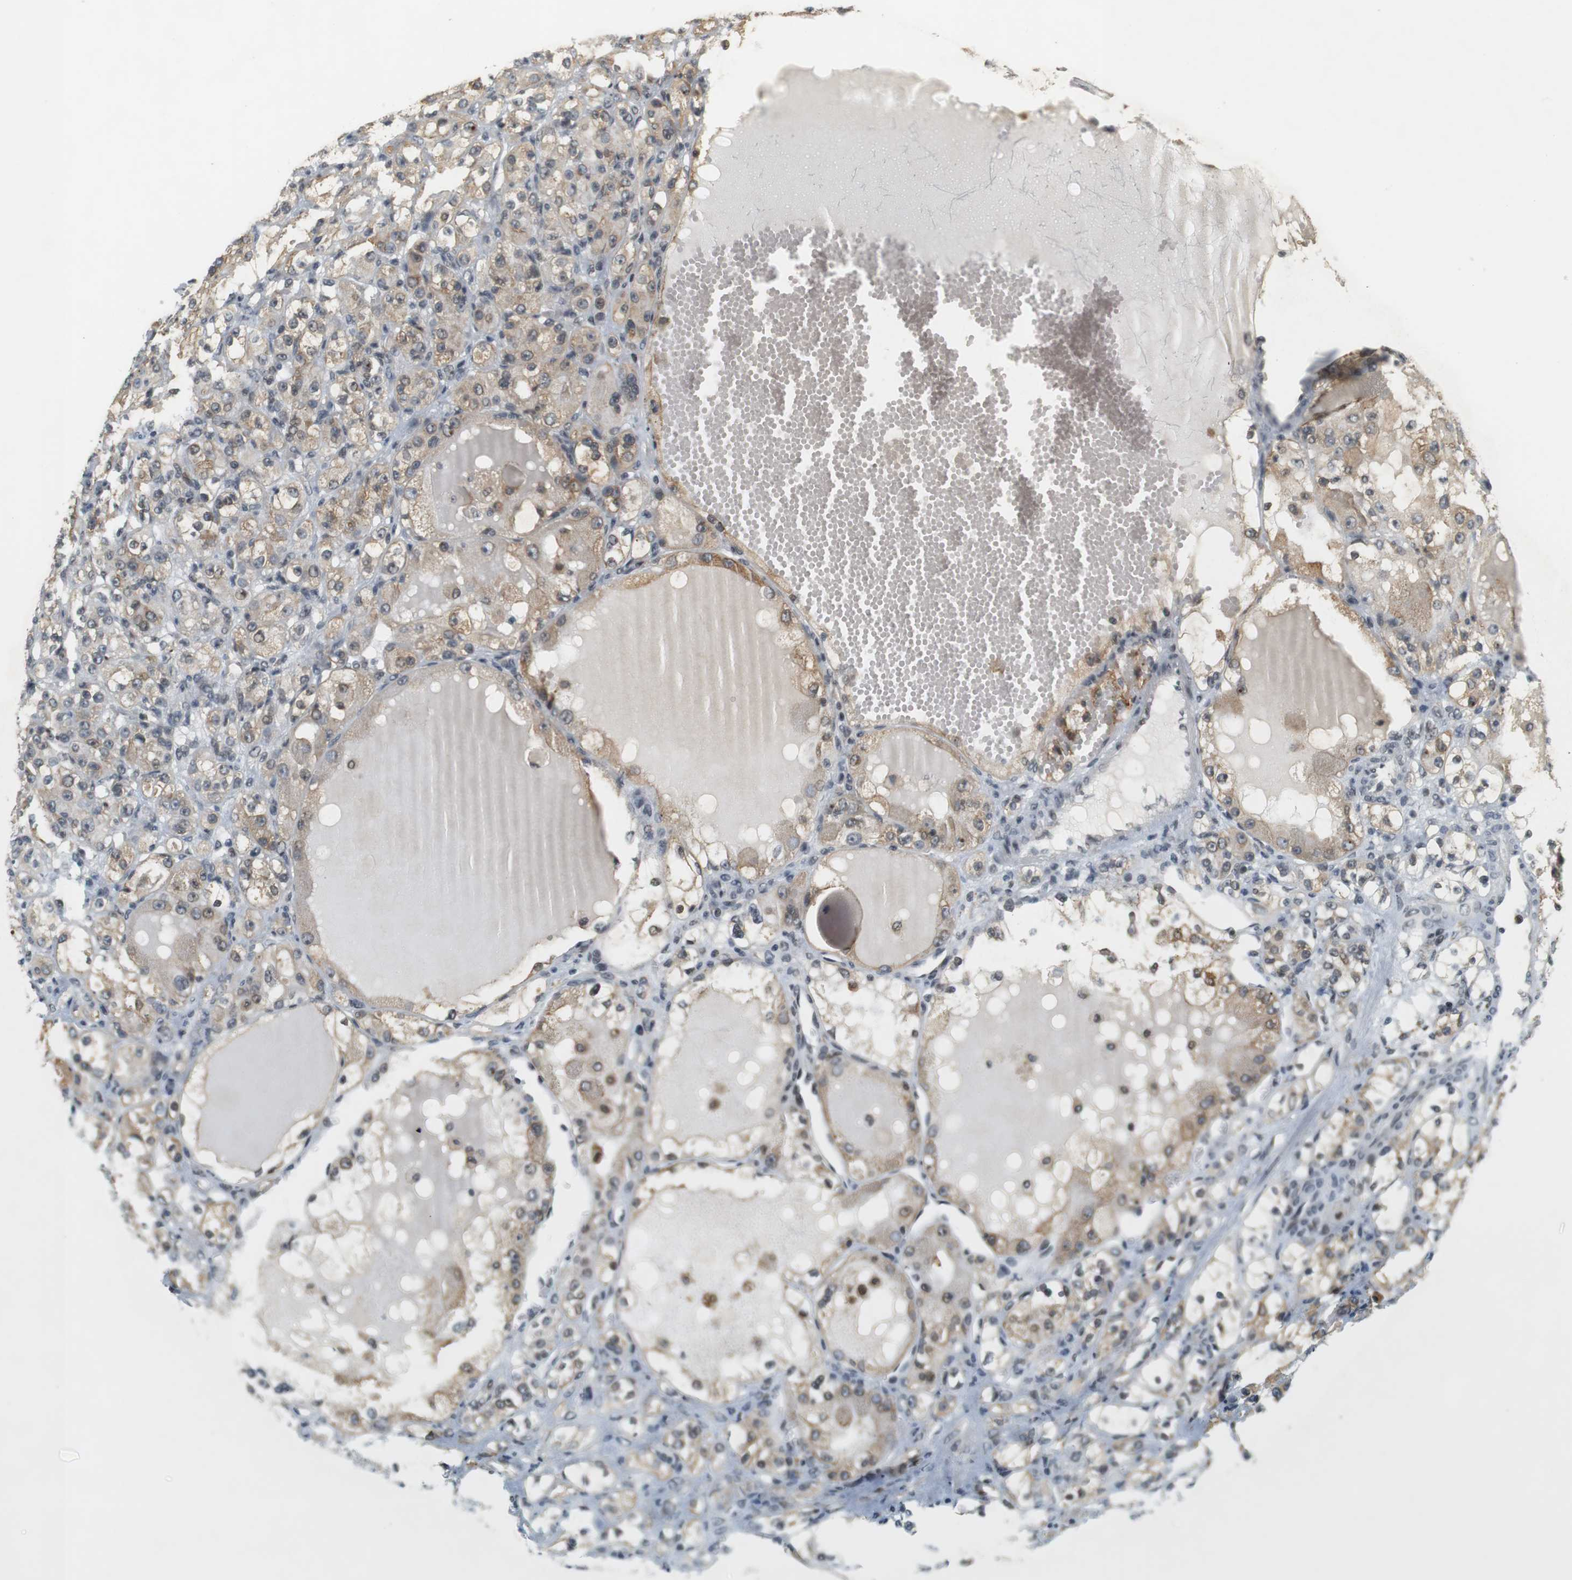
{"staining": {"intensity": "weak", "quantity": "25%-75%", "location": "cytoplasmic/membranous"}, "tissue": "renal cancer", "cell_type": "Tumor cells", "image_type": "cancer", "snomed": [{"axis": "morphology", "description": "Normal tissue, NOS"}, {"axis": "morphology", "description": "Adenocarcinoma, NOS"}, {"axis": "topography", "description": "Kidney"}], "caption": "Immunohistochemistry (IHC) of human adenocarcinoma (renal) displays low levels of weak cytoplasmic/membranous positivity in approximately 25%-75% of tumor cells. (brown staining indicates protein expression, while blue staining denotes nuclei).", "gene": "RNF38", "patient": {"sex": "male", "age": 61}}